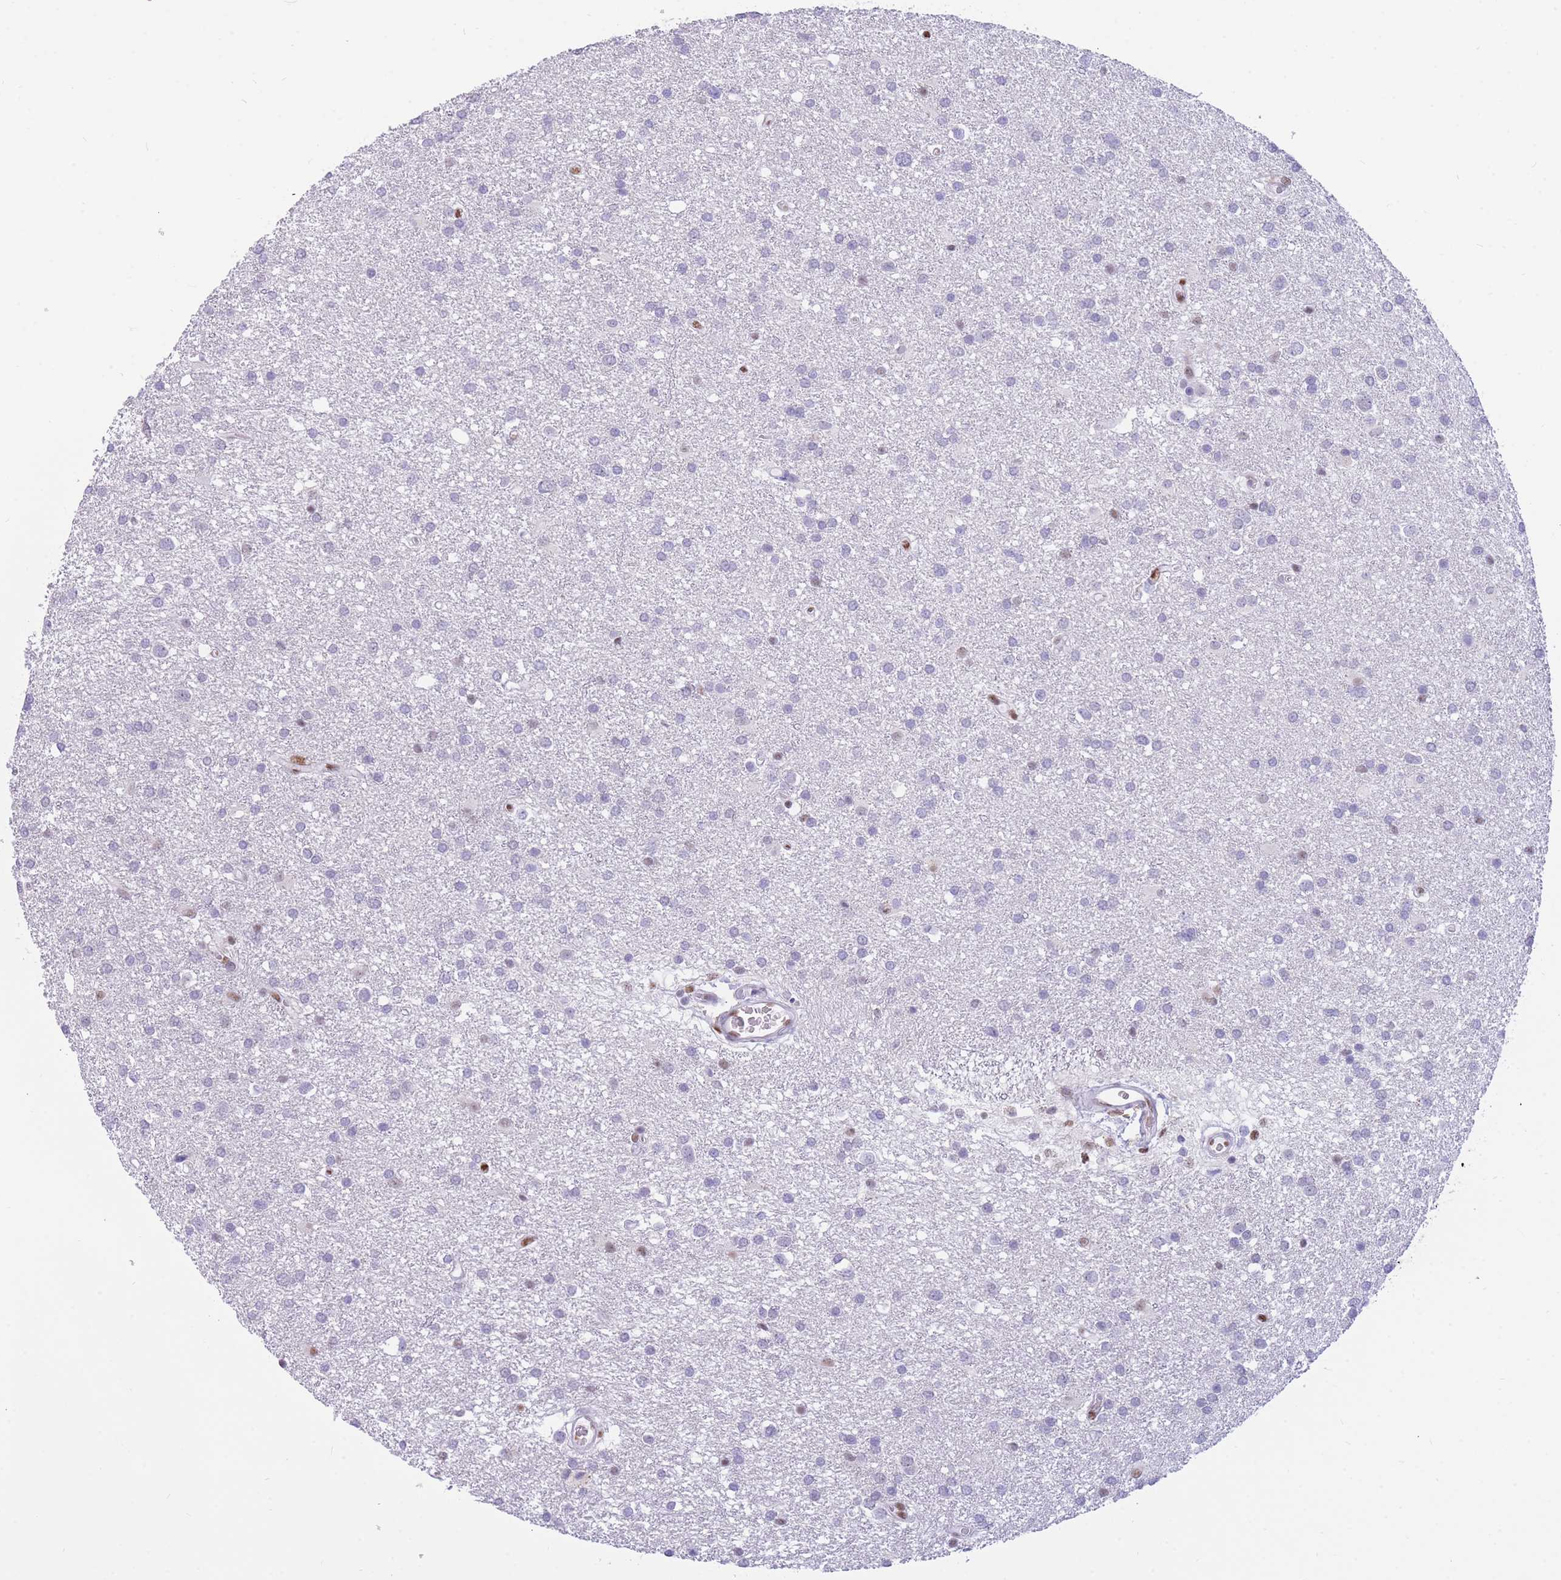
{"staining": {"intensity": "negative", "quantity": "none", "location": "none"}, "tissue": "glioma", "cell_type": "Tumor cells", "image_type": "cancer", "snomed": [{"axis": "morphology", "description": "Glioma, malignant, Low grade"}, {"axis": "topography", "description": "Brain"}], "caption": "DAB immunohistochemical staining of human glioma shows no significant expression in tumor cells.", "gene": "FAM153A", "patient": {"sex": "female", "age": 32}}